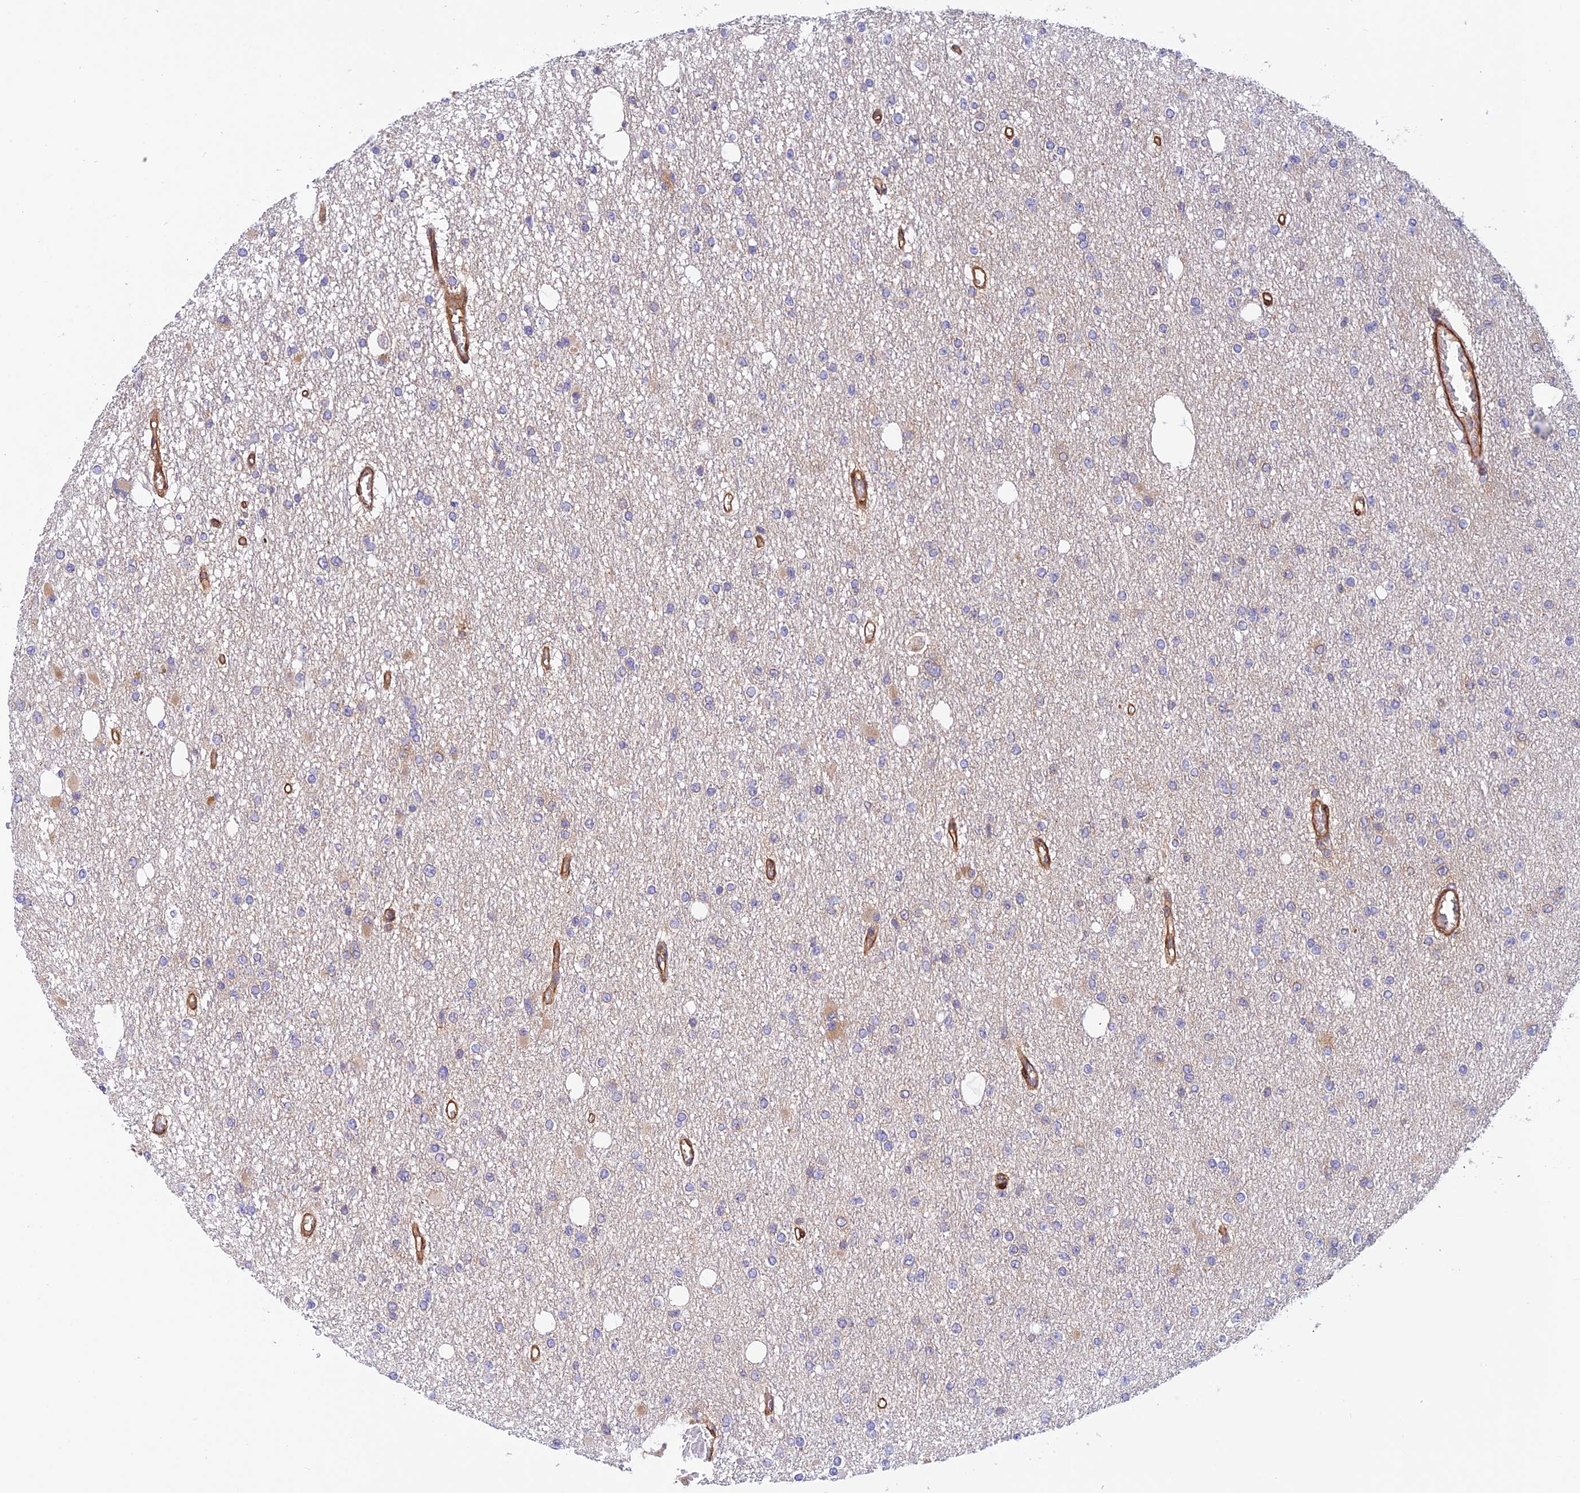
{"staining": {"intensity": "negative", "quantity": "none", "location": "none"}, "tissue": "glioma", "cell_type": "Tumor cells", "image_type": "cancer", "snomed": [{"axis": "morphology", "description": "Glioma, malignant, Low grade"}, {"axis": "topography", "description": "Brain"}], "caption": "This is an immunohistochemistry (IHC) image of malignant glioma (low-grade). There is no positivity in tumor cells.", "gene": "EVI5L", "patient": {"sex": "female", "age": 22}}